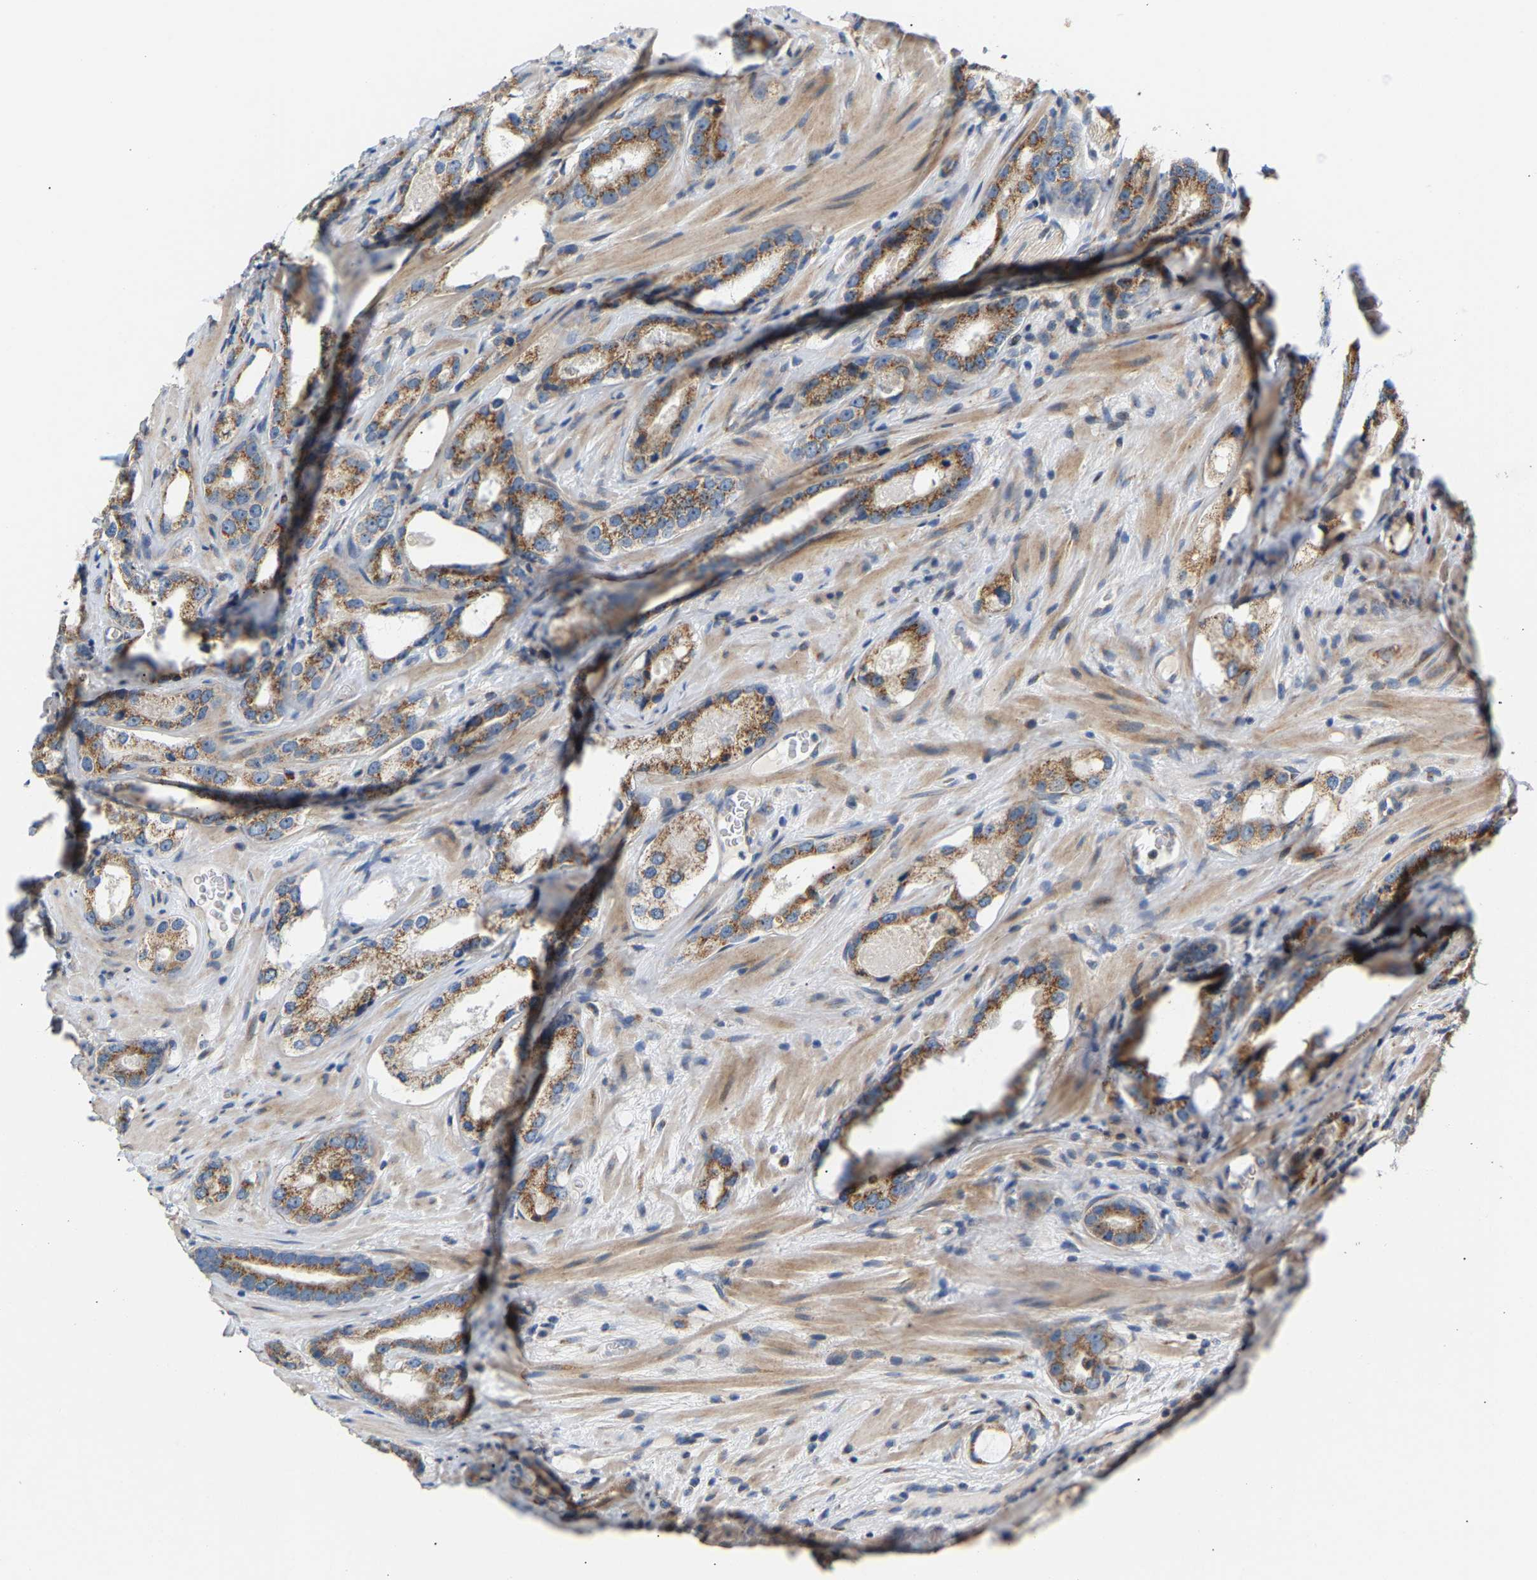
{"staining": {"intensity": "moderate", "quantity": ">75%", "location": "cytoplasmic/membranous"}, "tissue": "prostate cancer", "cell_type": "Tumor cells", "image_type": "cancer", "snomed": [{"axis": "morphology", "description": "Adenocarcinoma, High grade"}, {"axis": "topography", "description": "Prostate"}], "caption": "There is medium levels of moderate cytoplasmic/membranous staining in tumor cells of high-grade adenocarcinoma (prostate), as demonstrated by immunohistochemical staining (brown color).", "gene": "TMEM168", "patient": {"sex": "male", "age": 63}}